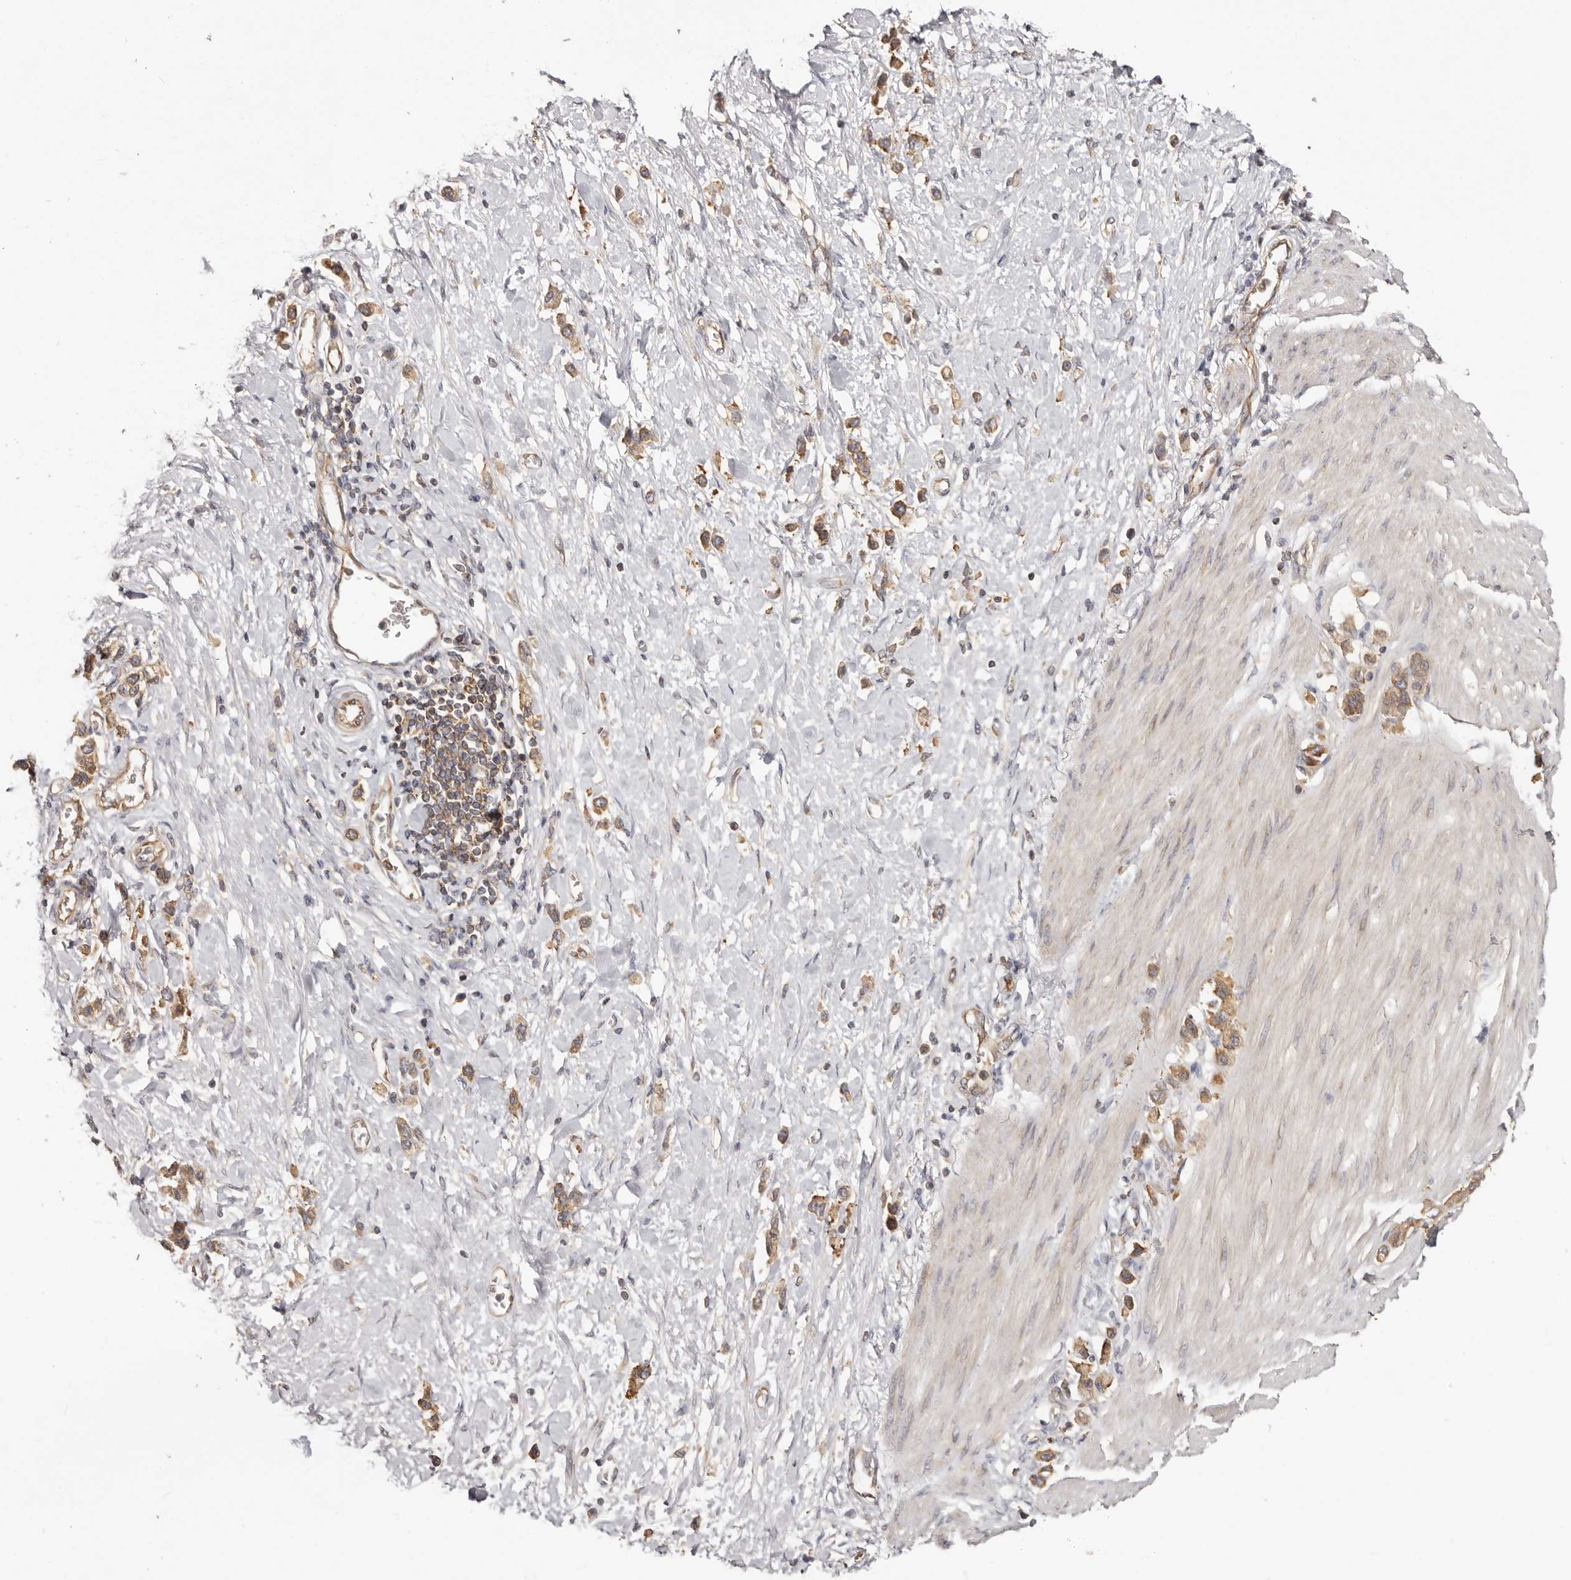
{"staining": {"intensity": "moderate", "quantity": ">75%", "location": "cytoplasmic/membranous"}, "tissue": "stomach cancer", "cell_type": "Tumor cells", "image_type": "cancer", "snomed": [{"axis": "morphology", "description": "Adenocarcinoma, NOS"}, {"axis": "topography", "description": "Stomach"}], "caption": "Adenocarcinoma (stomach) tissue exhibits moderate cytoplasmic/membranous positivity in about >75% of tumor cells, visualized by immunohistochemistry.", "gene": "EEF1E1", "patient": {"sex": "female", "age": 65}}